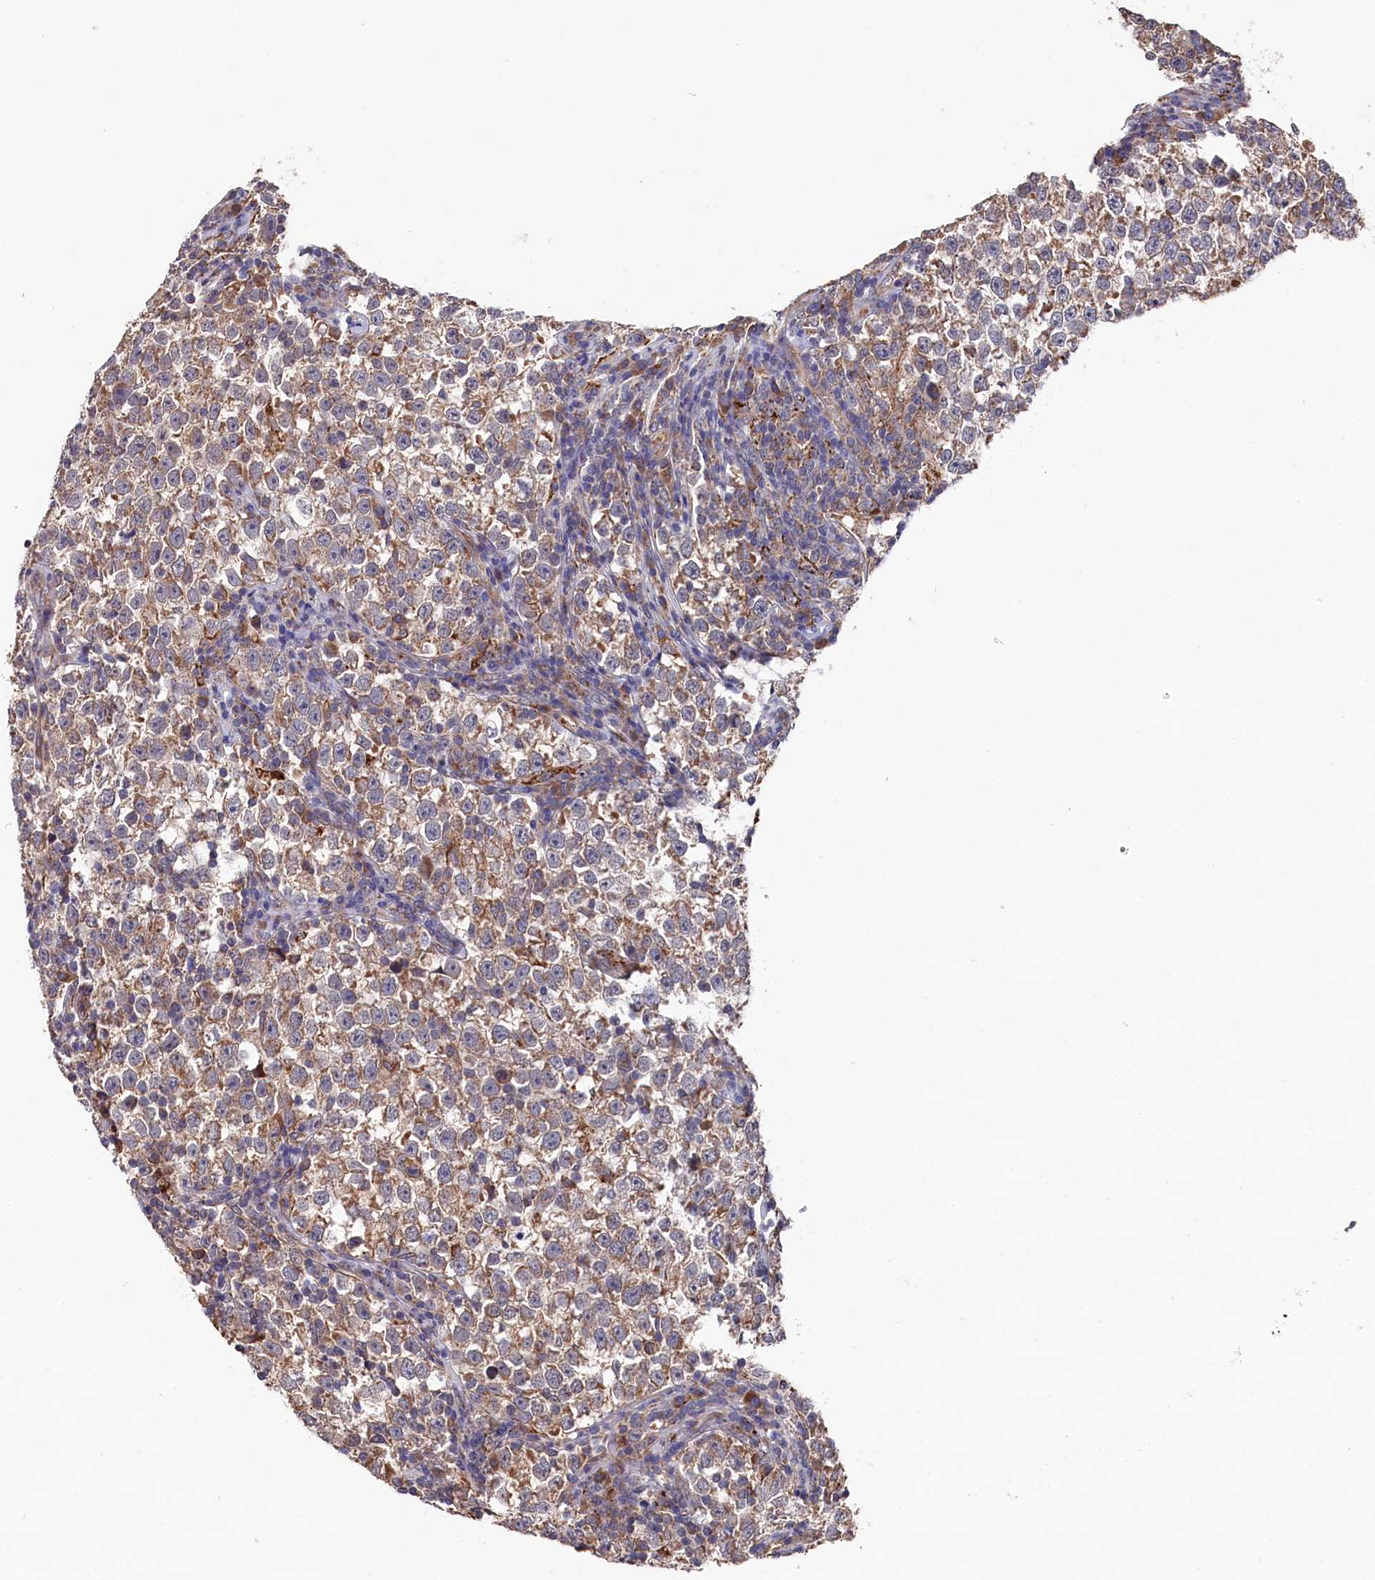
{"staining": {"intensity": "moderate", "quantity": "25%-75%", "location": "cytoplasmic/membranous"}, "tissue": "testis cancer", "cell_type": "Tumor cells", "image_type": "cancer", "snomed": [{"axis": "morphology", "description": "Normal tissue, NOS"}, {"axis": "morphology", "description": "Seminoma, NOS"}, {"axis": "topography", "description": "Testis"}], "caption": "A medium amount of moderate cytoplasmic/membranous expression is identified in about 25%-75% of tumor cells in testis seminoma tissue.", "gene": "SLC12A4", "patient": {"sex": "male", "age": 43}}